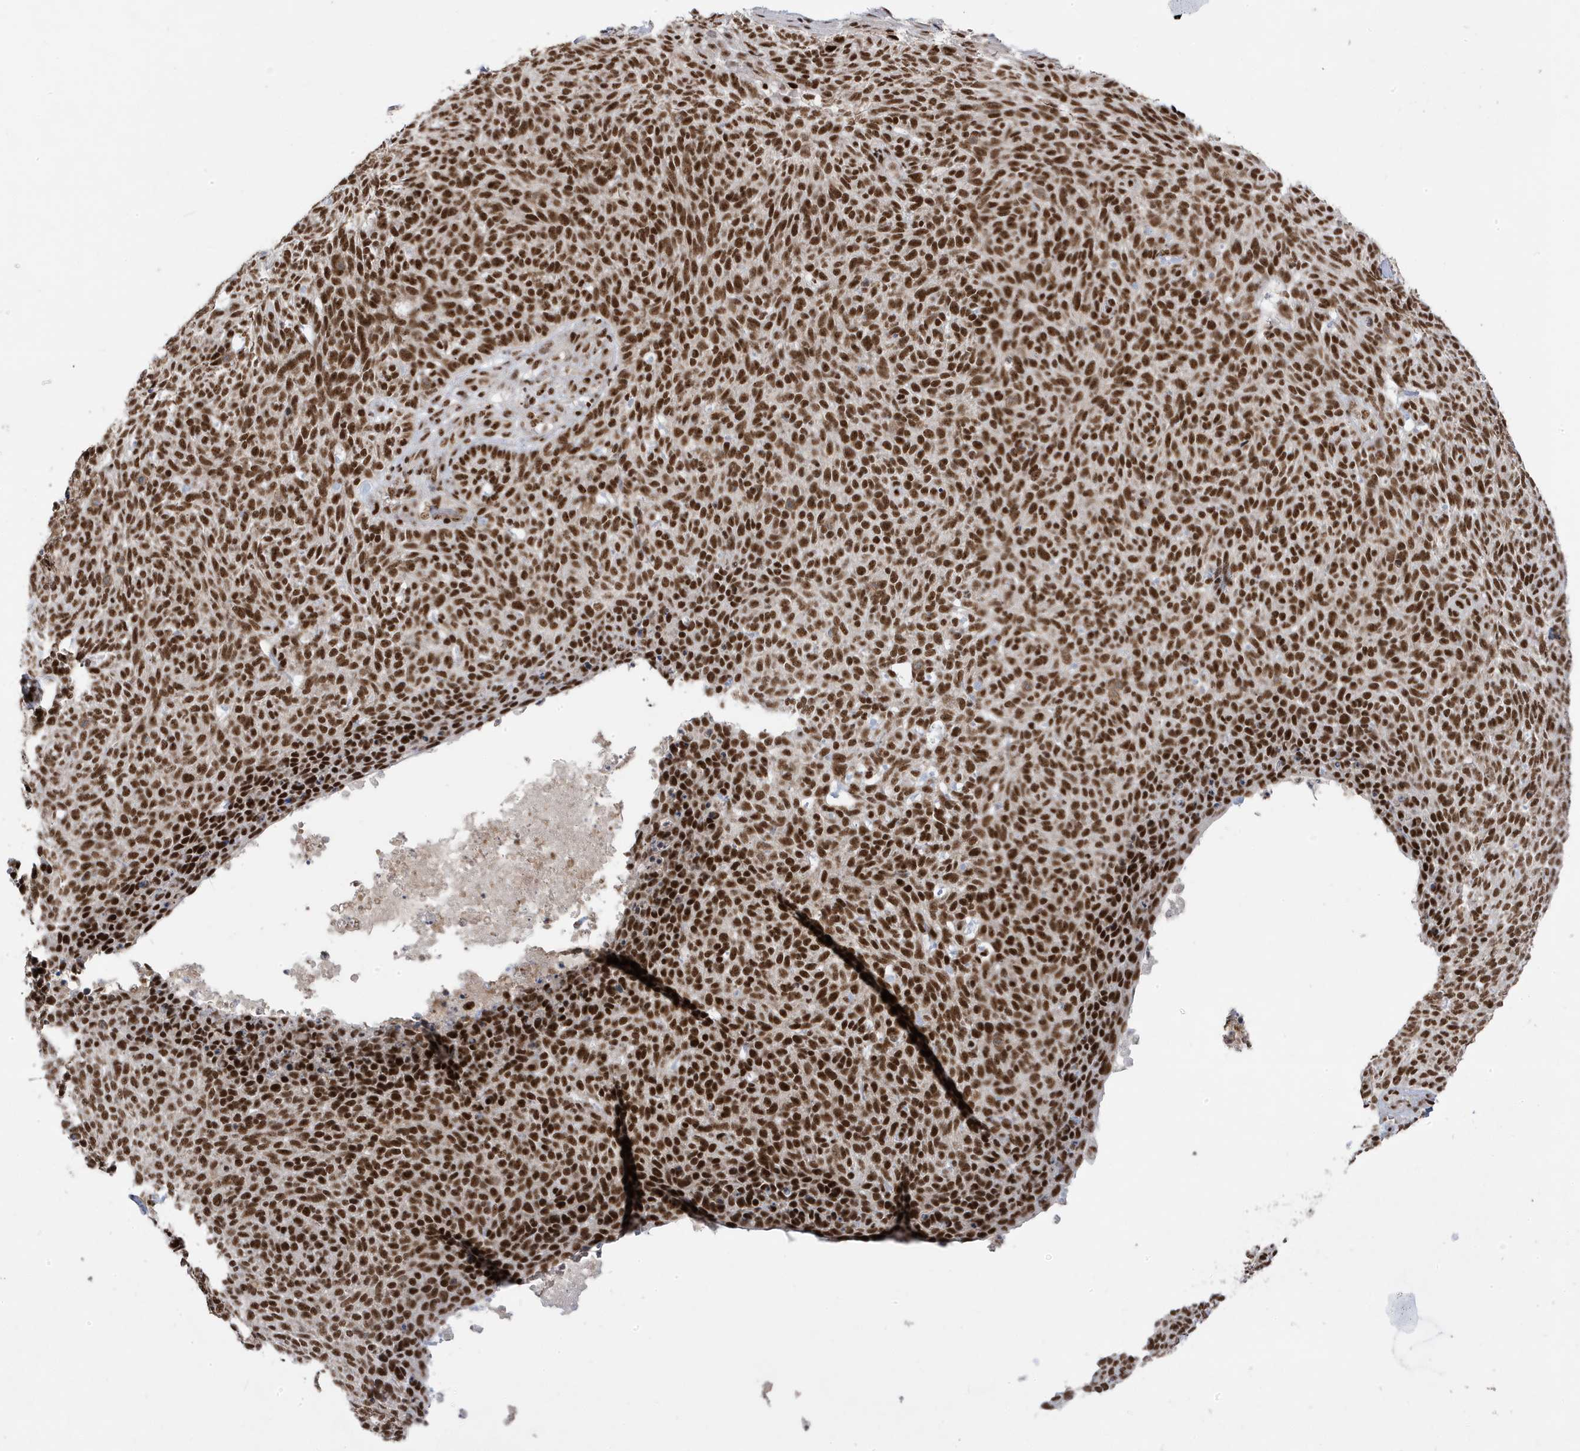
{"staining": {"intensity": "strong", "quantity": ">75%", "location": "nuclear"}, "tissue": "skin cancer", "cell_type": "Tumor cells", "image_type": "cancer", "snomed": [{"axis": "morphology", "description": "Squamous cell carcinoma, NOS"}, {"axis": "topography", "description": "Skin"}], "caption": "A brown stain shows strong nuclear expression of a protein in human skin cancer (squamous cell carcinoma) tumor cells. (Brightfield microscopy of DAB IHC at high magnification).", "gene": "MTREX", "patient": {"sex": "female", "age": 90}}